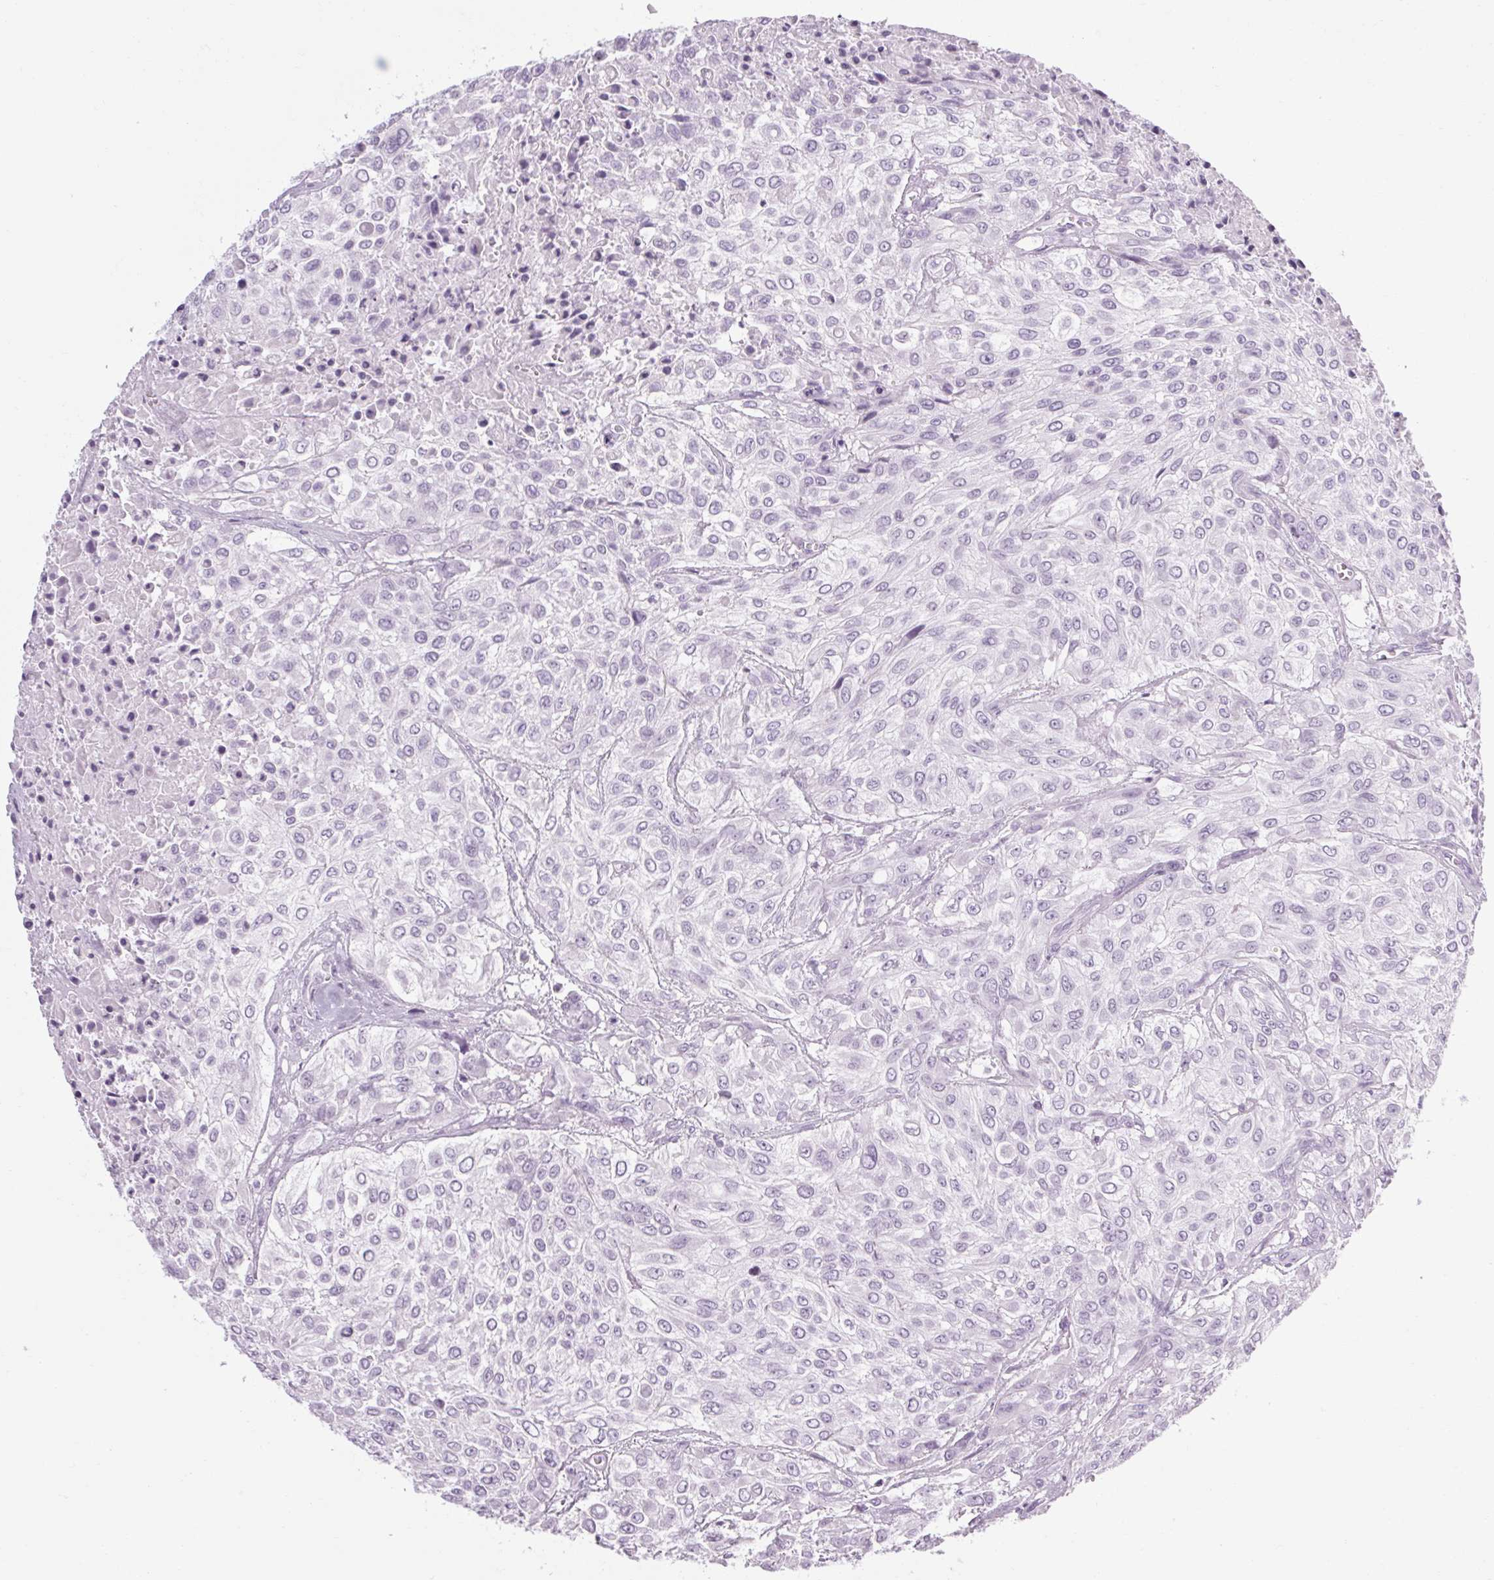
{"staining": {"intensity": "negative", "quantity": "none", "location": "none"}, "tissue": "urothelial cancer", "cell_type": "Tumor cells", "image_type": "cancer", "snomed": [{"axis": "morphology", "description": "Urothelial carcinoma, High grade"}, {"axis": "topography", "description": "Urinary bladder"}], "caption": "High magnification brightfield microscopy of urothelial carcinoma (high-grade) stained with DAB (3,3'-diaminobenzidine) (brown) and counterstained with hematoxylin (blue): tumor cells show no significant staining. (Brightfield microscopy of DAB IHC at high magnification).", "gene": "POMC", "patient": {"sex": "male", "age": 57}}